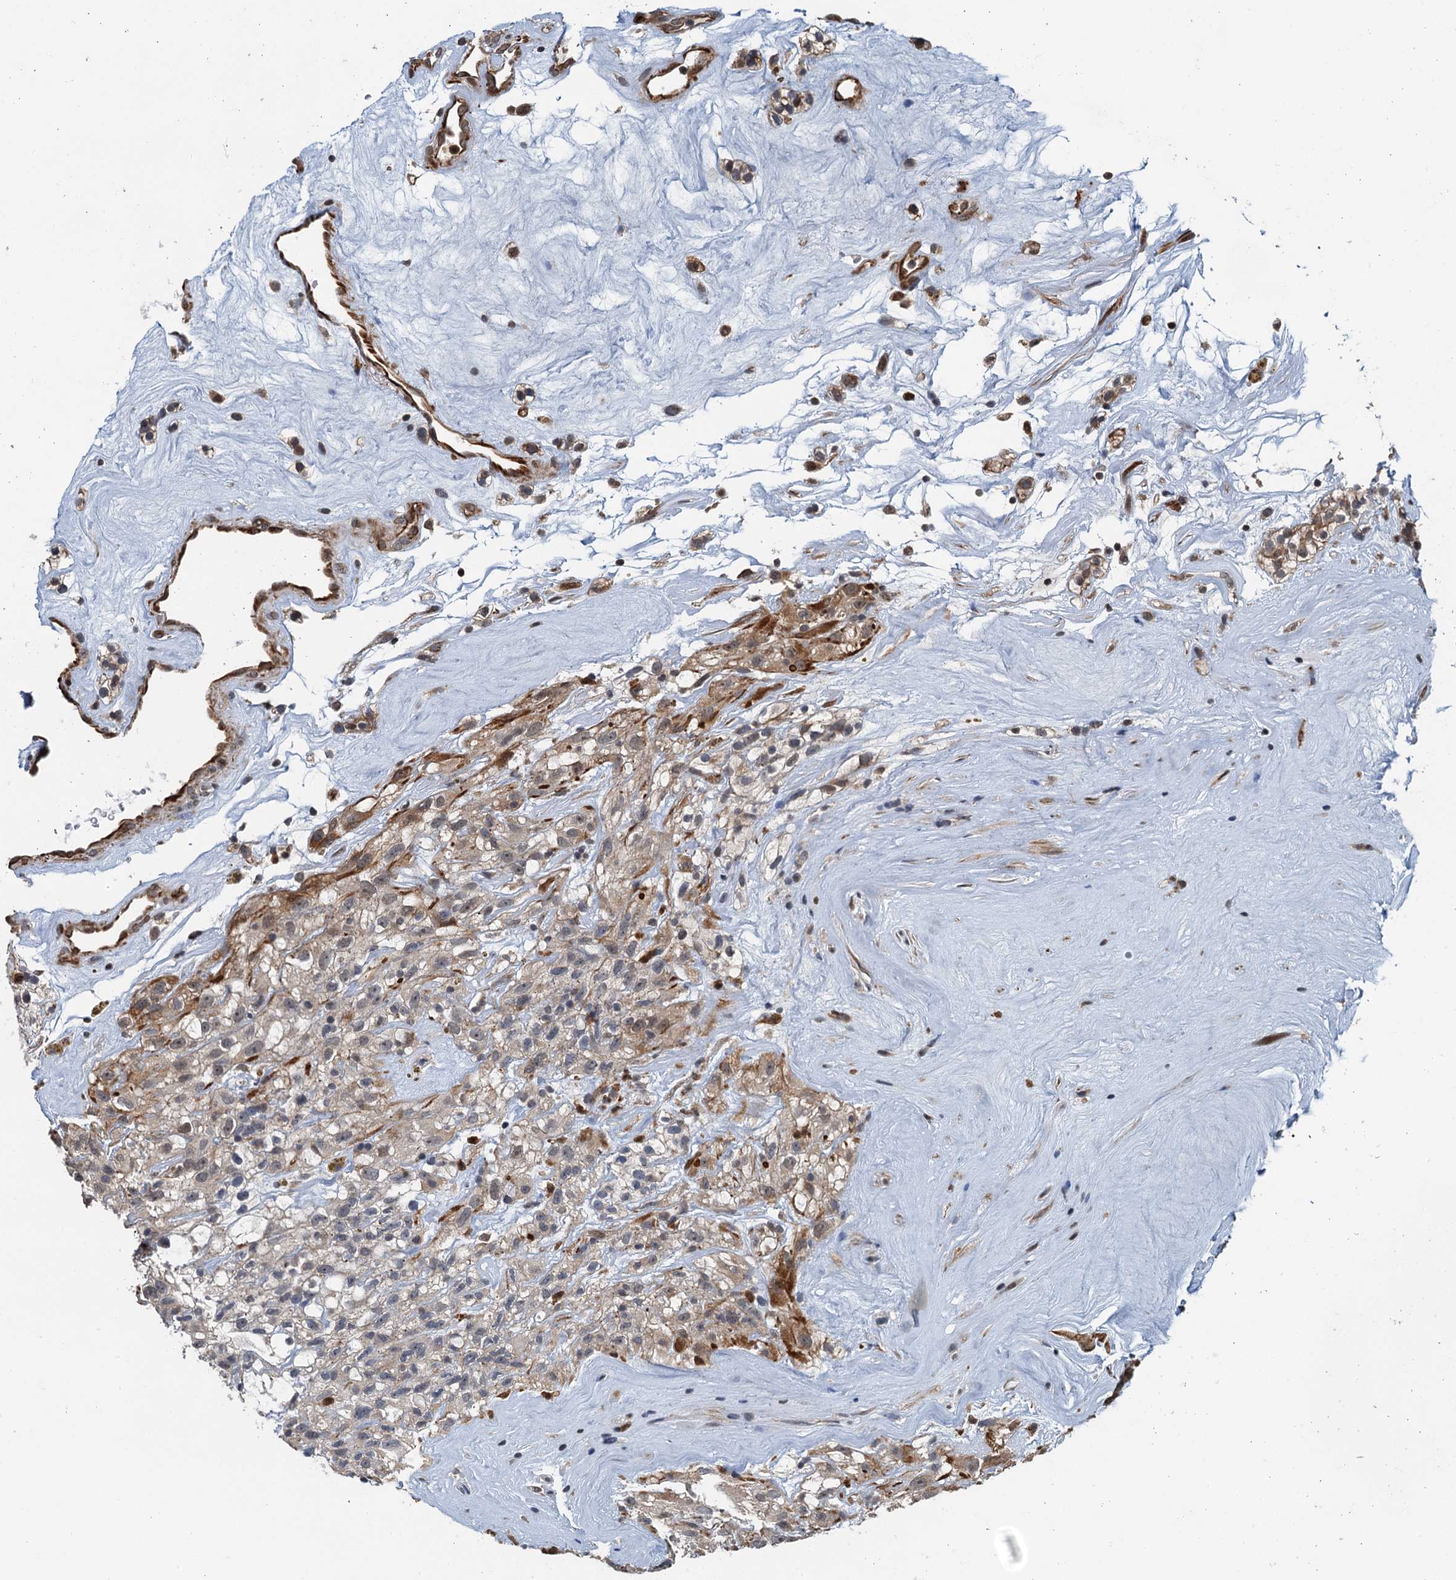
{"staining": {"intensity": "weak", "quantity": "<25%", "location": "cytoplasmic/membranous"}, "tissue": "renal cancer", "cell_type": "Tumor cells", "image_type": "cancer", "snomed": [{"axis": "morphology", "description": "Adenocarcinoma, NOS"}, {"axis": "topography", "description": "Kidney"}], "caption": "Tumor cells are negative for brown protein staining in adenocarcinoma (renal).", "gene": "WHAMM", "patient": {"sex": "female", "age": 57}}